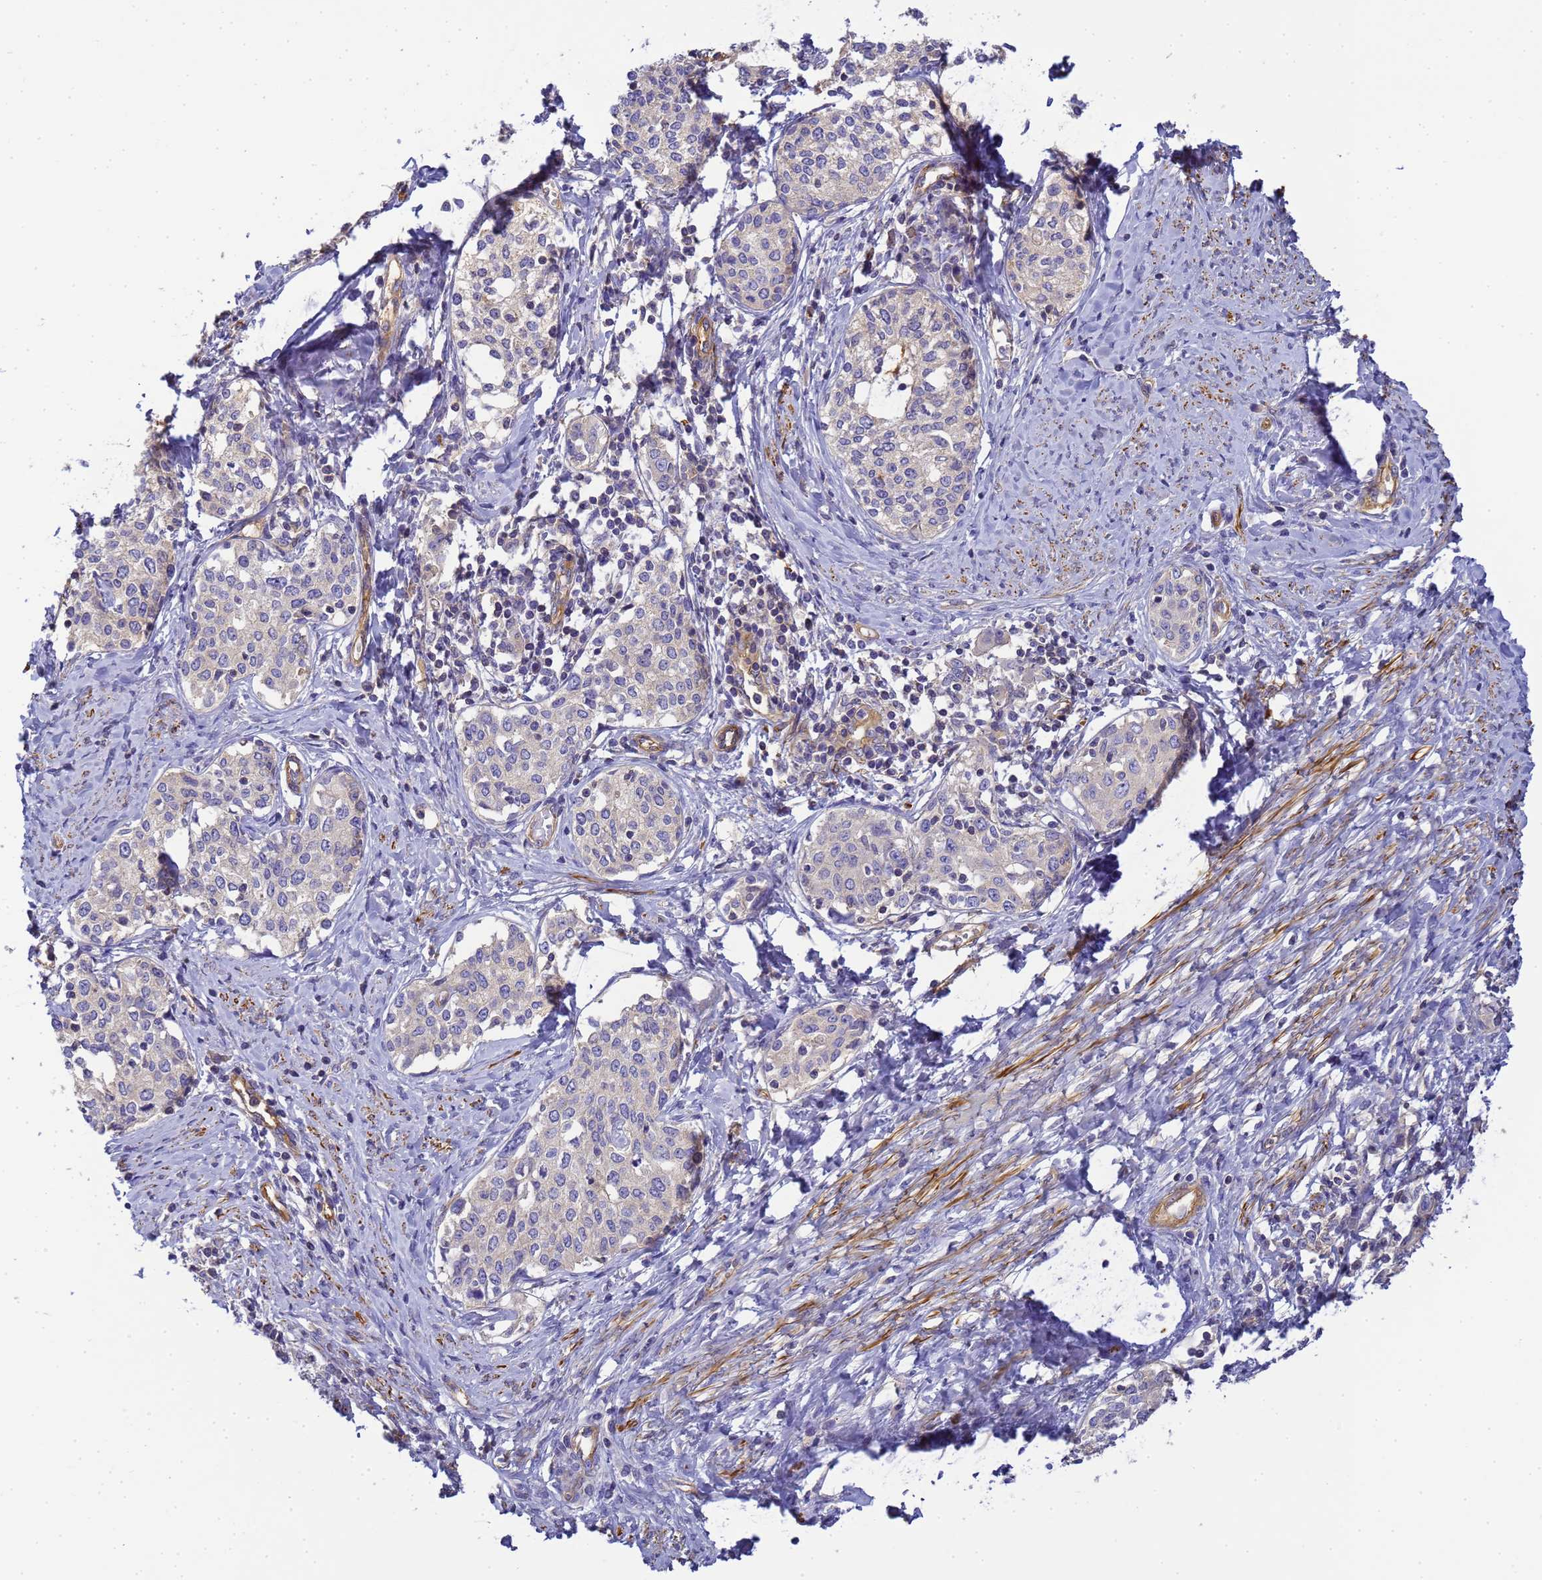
{"staining": {"intensity": "negative", "quantity": "none", "location": "none"}, "tissue": "cervical cancer", "cell_type": "Tumor cells", "image_type": "cancer", "snomed": [{"axis": "morphology", "description": "Squamous cell carcinoma, NOS"}, {"axis": "morphology", "description": "Adenocarcinoma, NOS"}, {"axis": "topography", "description": "Cervix"}], "caption": "An IHC image of cervical cancer is shown. There is no staining in tumor cells of cervical cancer.", "gene": "MYL12A", "patient": {"sex": "female", "age": 52}}